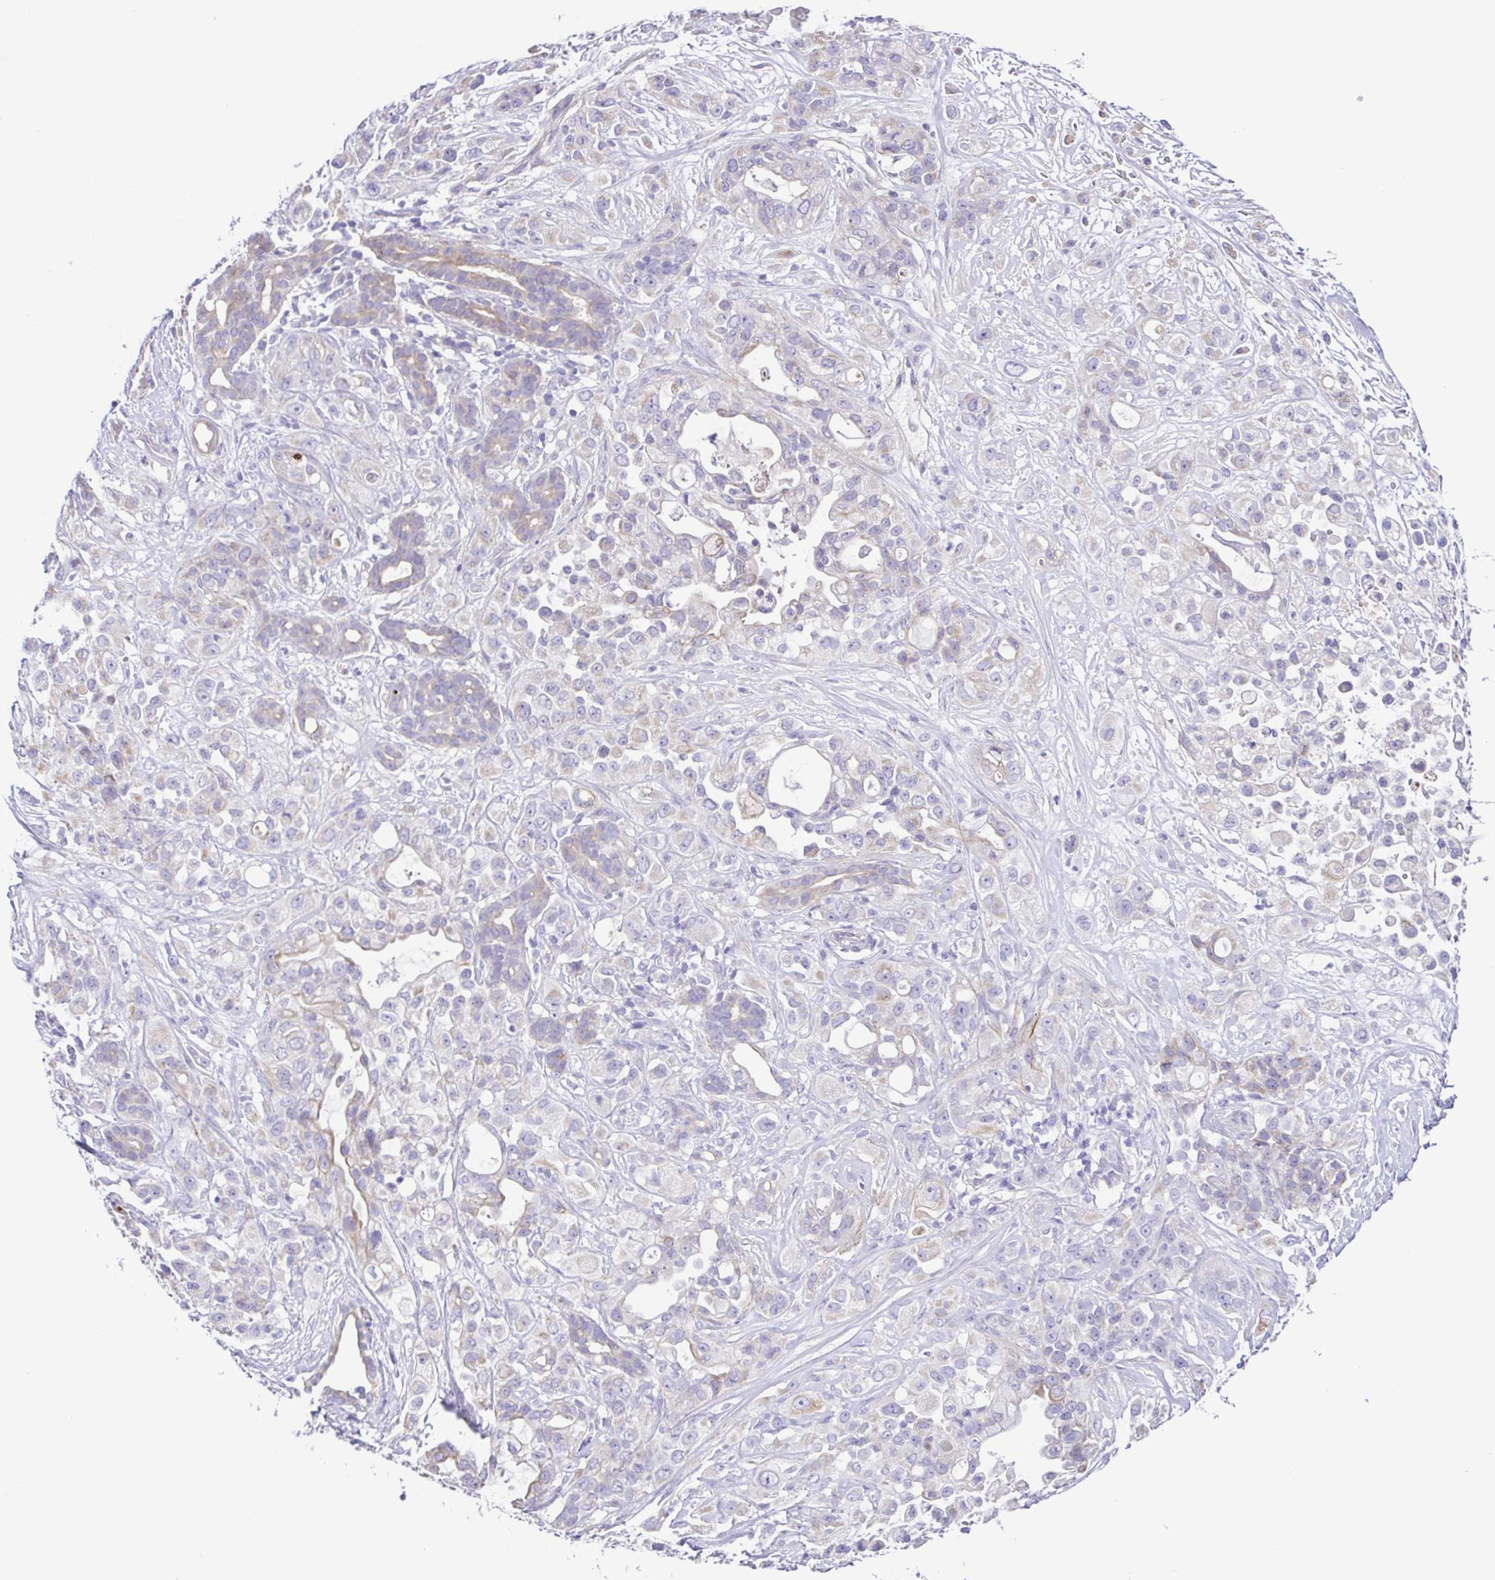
{"staining": {"intensity": "weak", "quantity": "<25%", "location": "cytoplasmic/membranous"}, "tissue": "pancreatic cancer", "cell_type": "Tumor cells", "image_type": "cancer", "snomed": [{"axis": "morphology", "description": "Adenocarcinoma, NOS"}, {"axis": "topography", "description": "Pancreas"}], "caption": "Human pancreatic adenocarcinoma stained for a protein using immunohistochemistry (IHC) reveals no expression in tumor cells.", "gene": "GABBR2", "patient": {"sex": "male", "age": 44}}